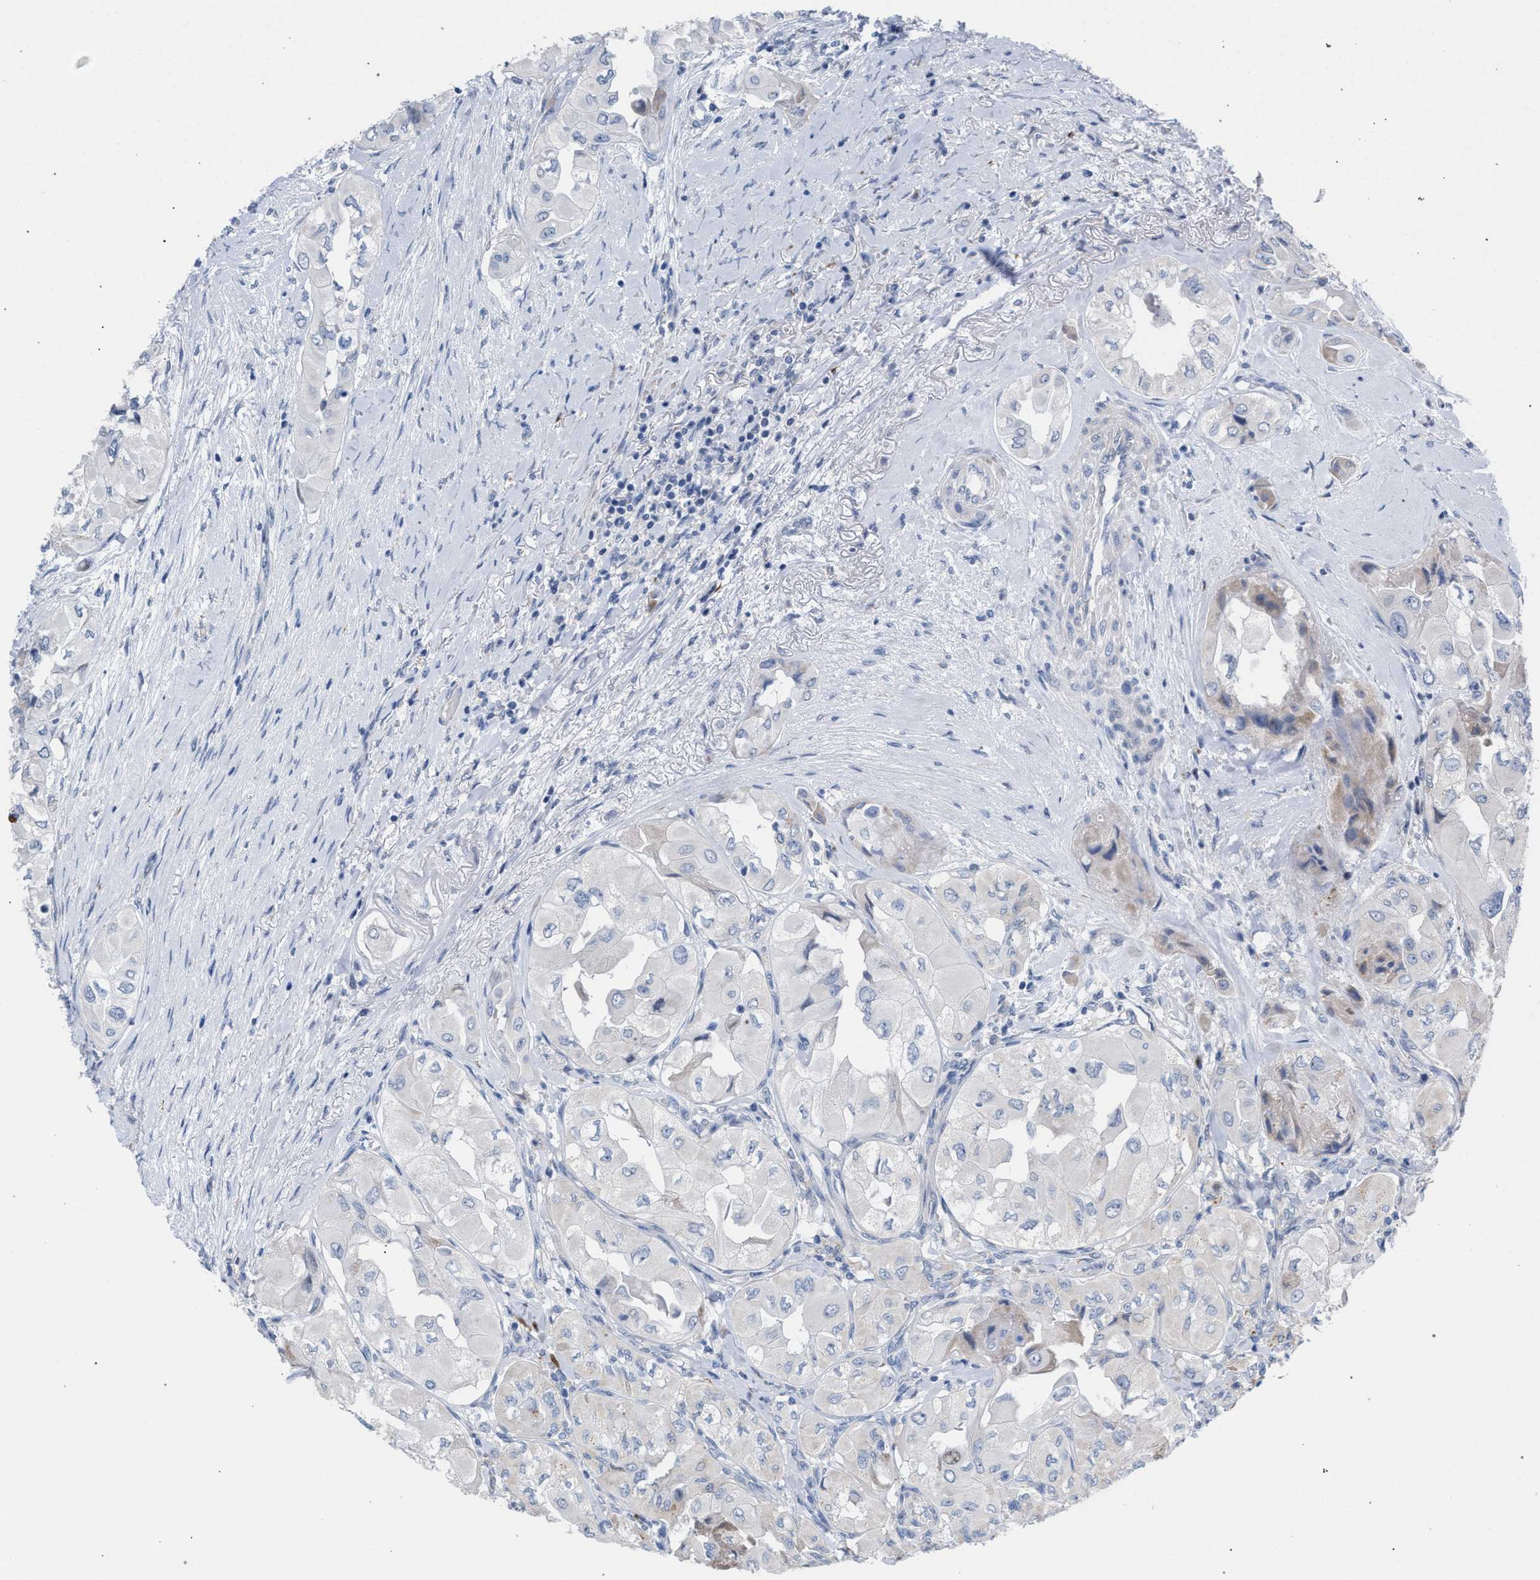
{"staining": {"intensity": "negative", "quantity": "none", "location": "none"}, "tissue": "thyroid cancer", "cell_type": "Tumor cells", "image_type": "cancer", "snomed": [{"axis": "morphology", "description": "Papillary adenocarcinoma, NOS"}, {"axis": "topography", "description": "Thyroid gland"}], "caption": "The image reveals no significant expression in tumor cells of thyroid cancer.", "gene": "RNF135", "patient": {"sex": "female", "age": 59}}